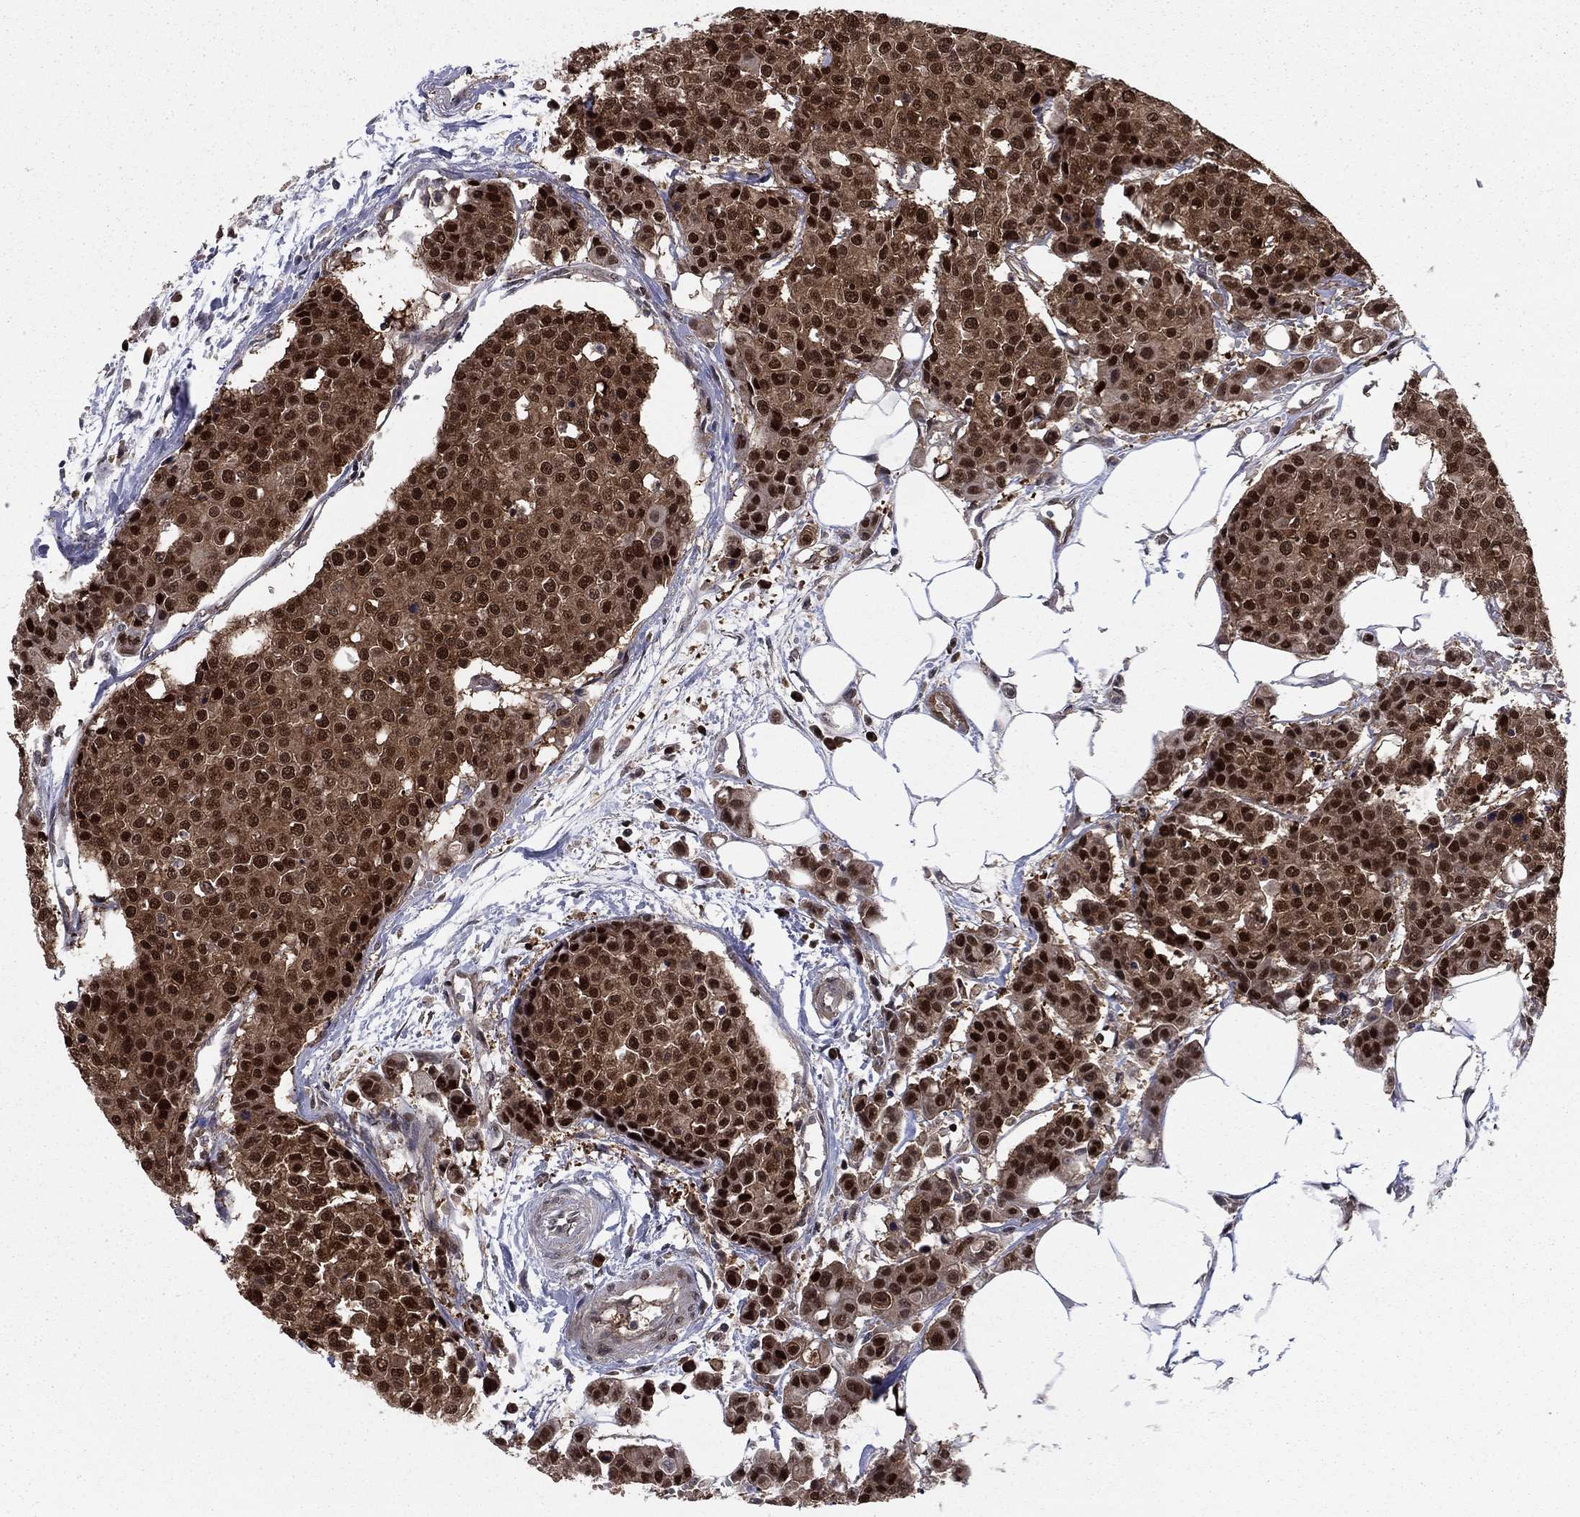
{"staining": {"intensity": "strong", "quantity": ">75%", "location": "cytoplasmic/membranous,nuclear"}, "tissue": "carcinoid", "cell_type": "Tumor cells", "image_type": "cancer", "snomed": [{"axis": "morphology", "description": "Carcinoid, malignant, NOS"}, {"axis": "topography", "description": "Colon"}], "caption": "Immunohistochemical staining of carcinoid (malignant) displays high levels of strong cytoplasmic/membranous and nuclear protein positivity in approximately >75% of tumor cells.", "gene": "FKBP4", "patient": {"sex": "male", "age": 81}}